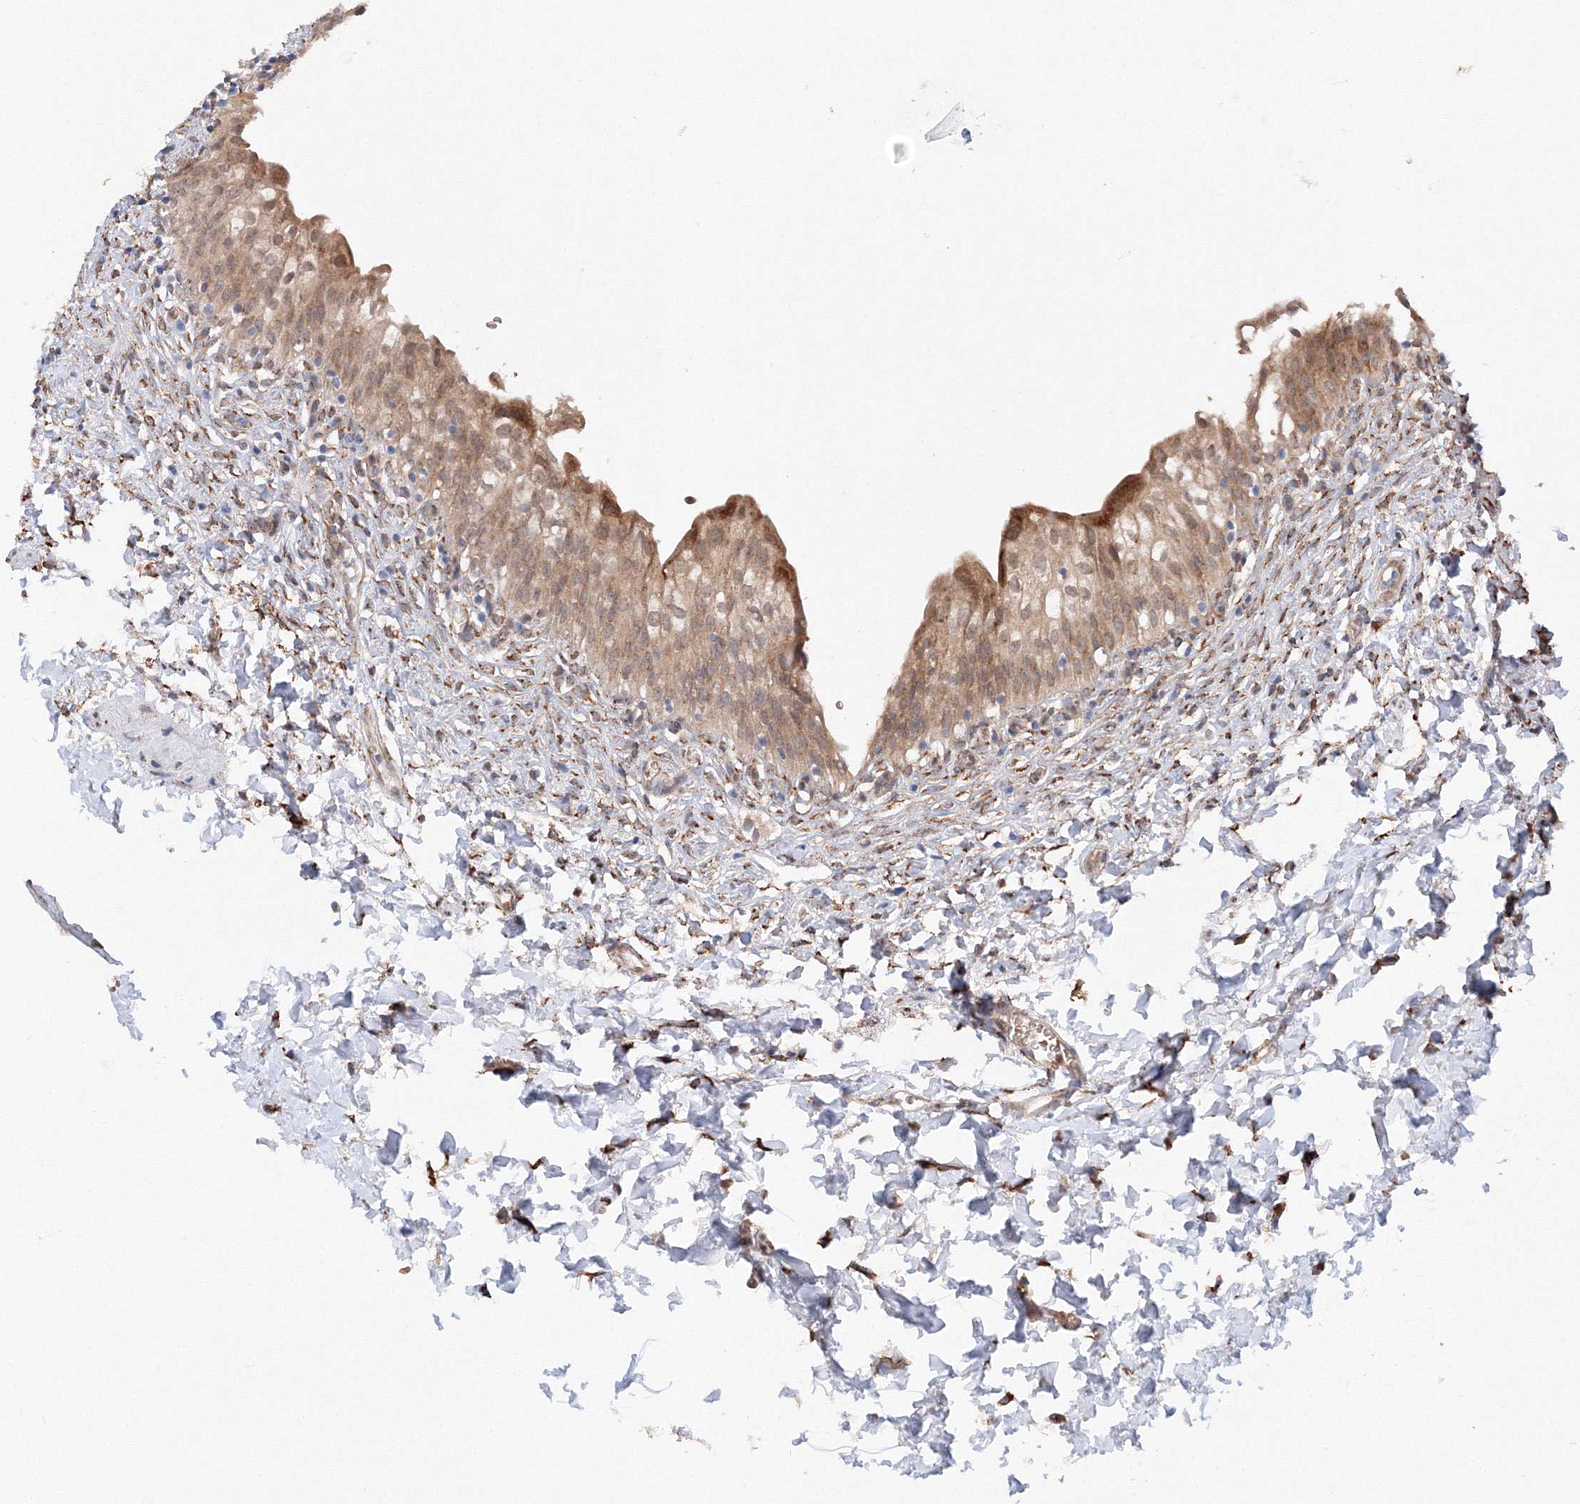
{"staining": {"intensity": "moderate", "quantity": ">75%", "location": "cytoplasmic/membranous"}, "tissue": "urinary bladder", "cell_type": "Urothelial cells", "image_type": "normal", "snomed": [{"axis": "morphology", "description": "Normal tissue, NOS"}, {"axis": "topography", "description": "Urinary bladder"}], "caption": "DAB immunohistochemical staining of normal human urinary bladder displays moderate cytoplasmic/membranous protein positivity in approximately >75% of urothelial cells. The protein is stained brown, and the nuclei are stained in blue (DAB (3,3'-diaminobenzidine) IHC with brightfield microscopy, high magnification).", "gene": "DIS3L2", "patient": {"sex": "male", "age": 55}}